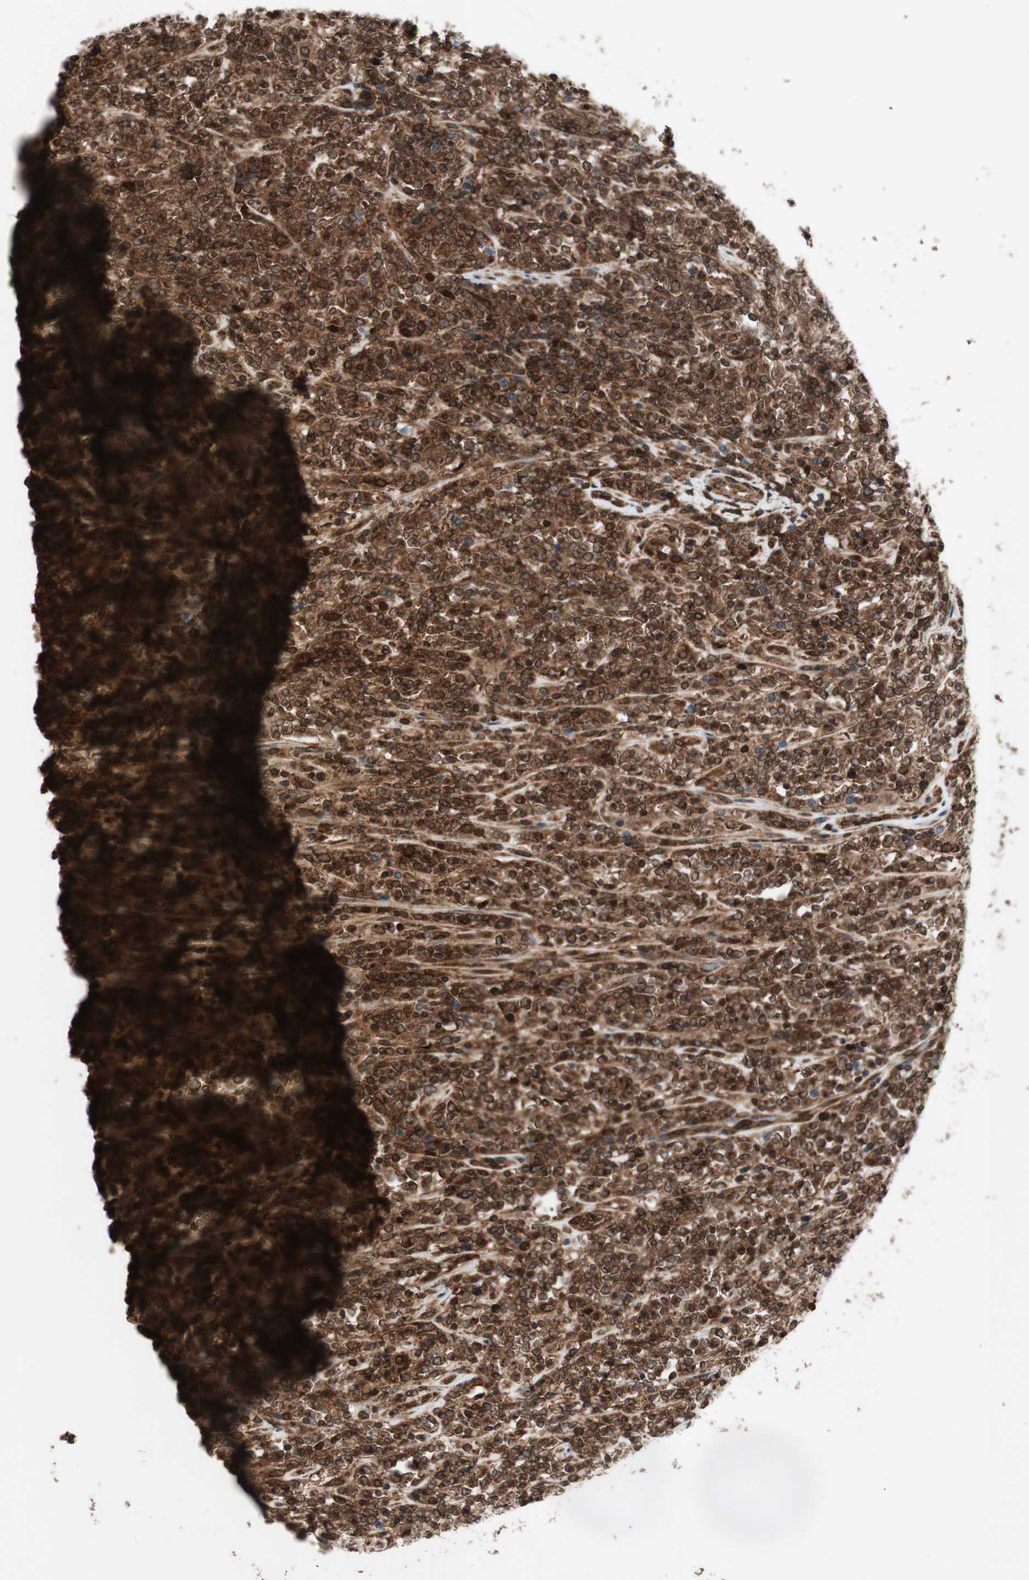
{"staining": {"intensity": "strong", "quantity": ">75%", "location": "cytoplasmic/membranous,nuclear"}, "tissue": "lymphoma", "cell_type": "Tumor cells", "image_type": "cancer", "snomed": [{"axis": "morphology", "description": "Malignant lymphoma, non-Hodgkin's type, High grade"}, {"axis": "topography", "description": "Soft tissue"}], "caption": "Brown immunohistochemical staining in high-grade malignant lymphoma, non-Hodgkin's type exhibits strong cytoplasmic/membranous and nuclear staining in approximately >75% of tumor cells. (IHC, brightfield microscopy, high magnification).", "gene": "NUP62", "patient": {"sex": "male", "age": 18}}